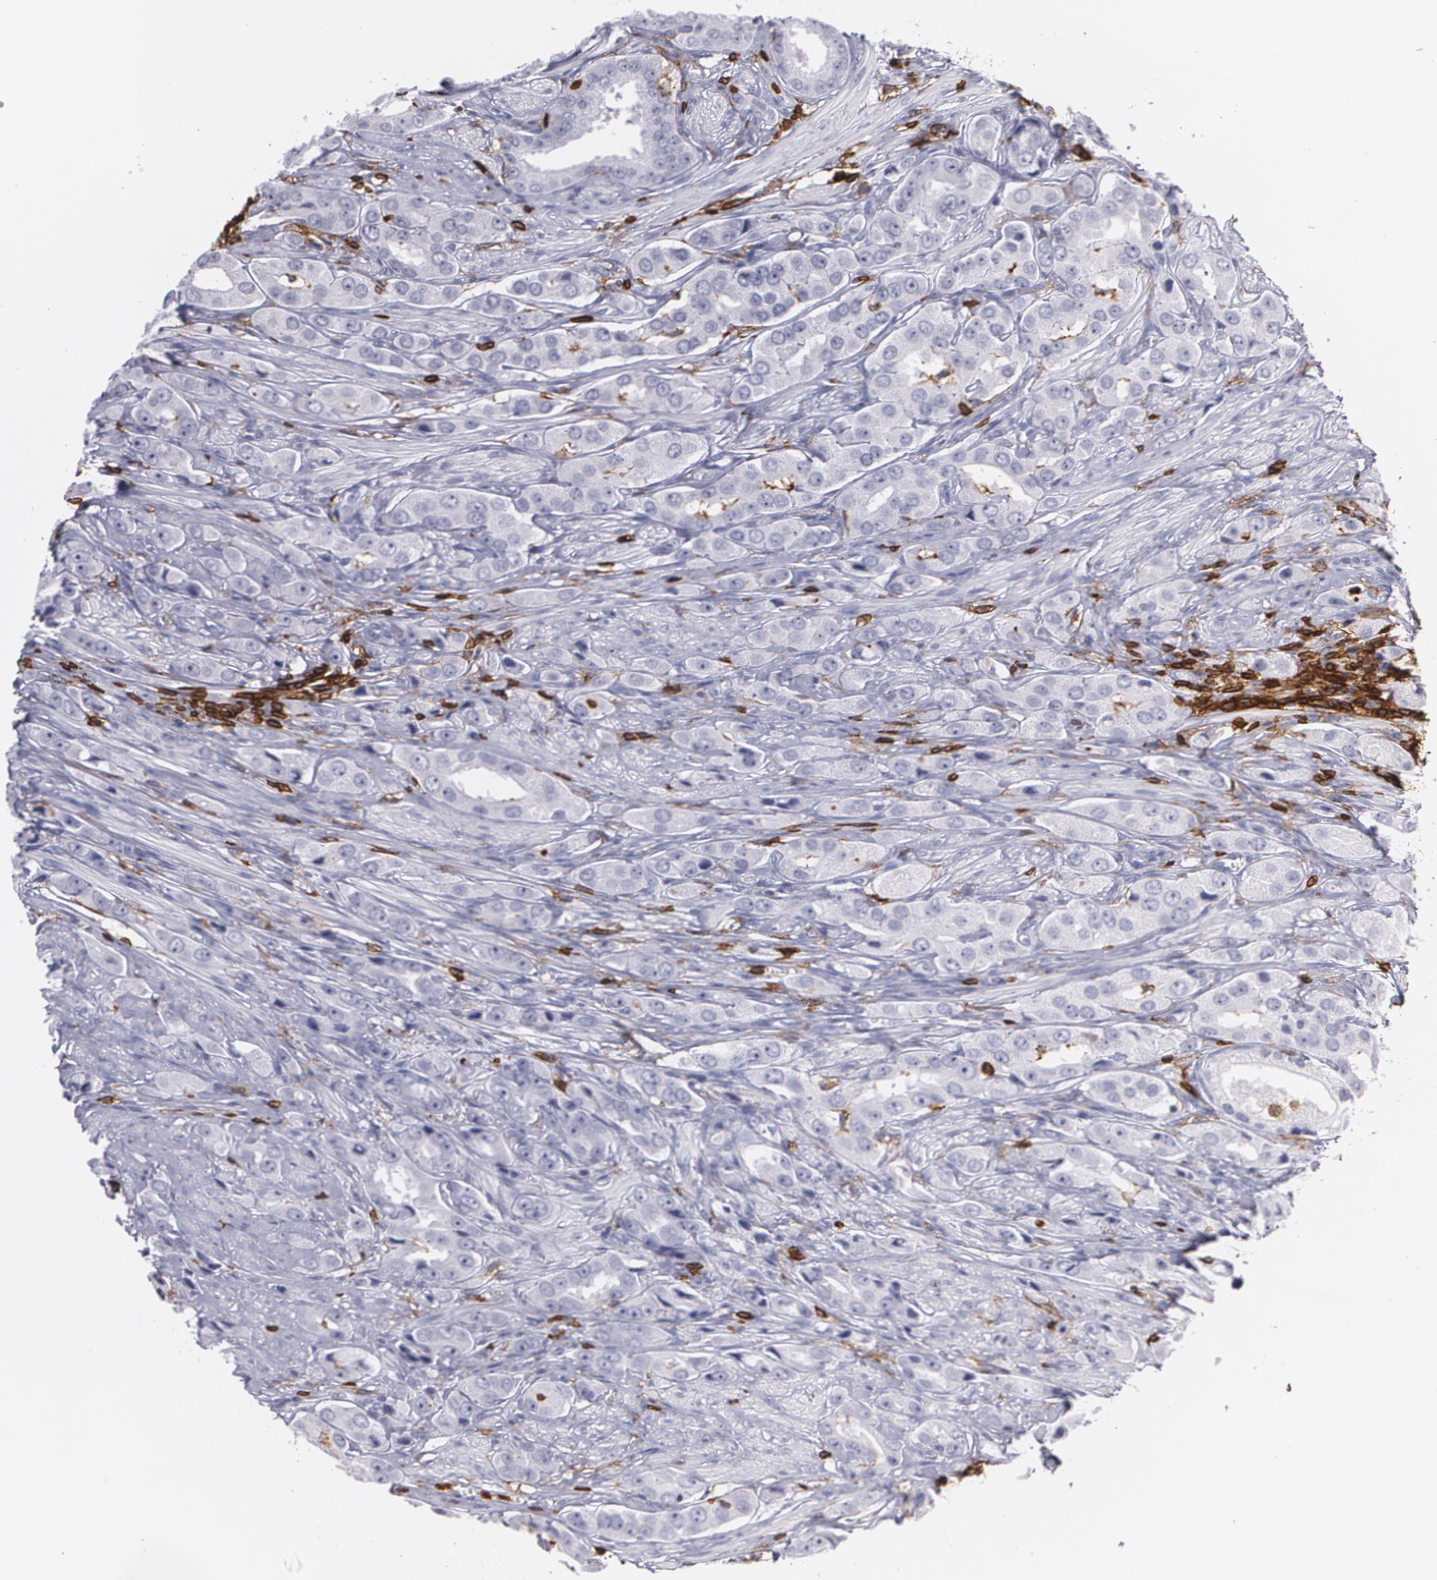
{"staining": {"intensity": "negative", "quantity": "none", "location": "none"}, "tissue": "prostate cancer", "cell_type": "Tumor cells", "image_type": "cancer", "snomed": [{"axis": "morphology", "description": "Adenocarcinoma, Medium grade"}, {"axis": "topography", "description": "Prostate"}], "caption": "Tumor cells are negative for brown protein staining in prostate cancer. Nuclei are stained in blue.", "gene": "PTPRC", "patient": {"sex": "male", "age": 53}}